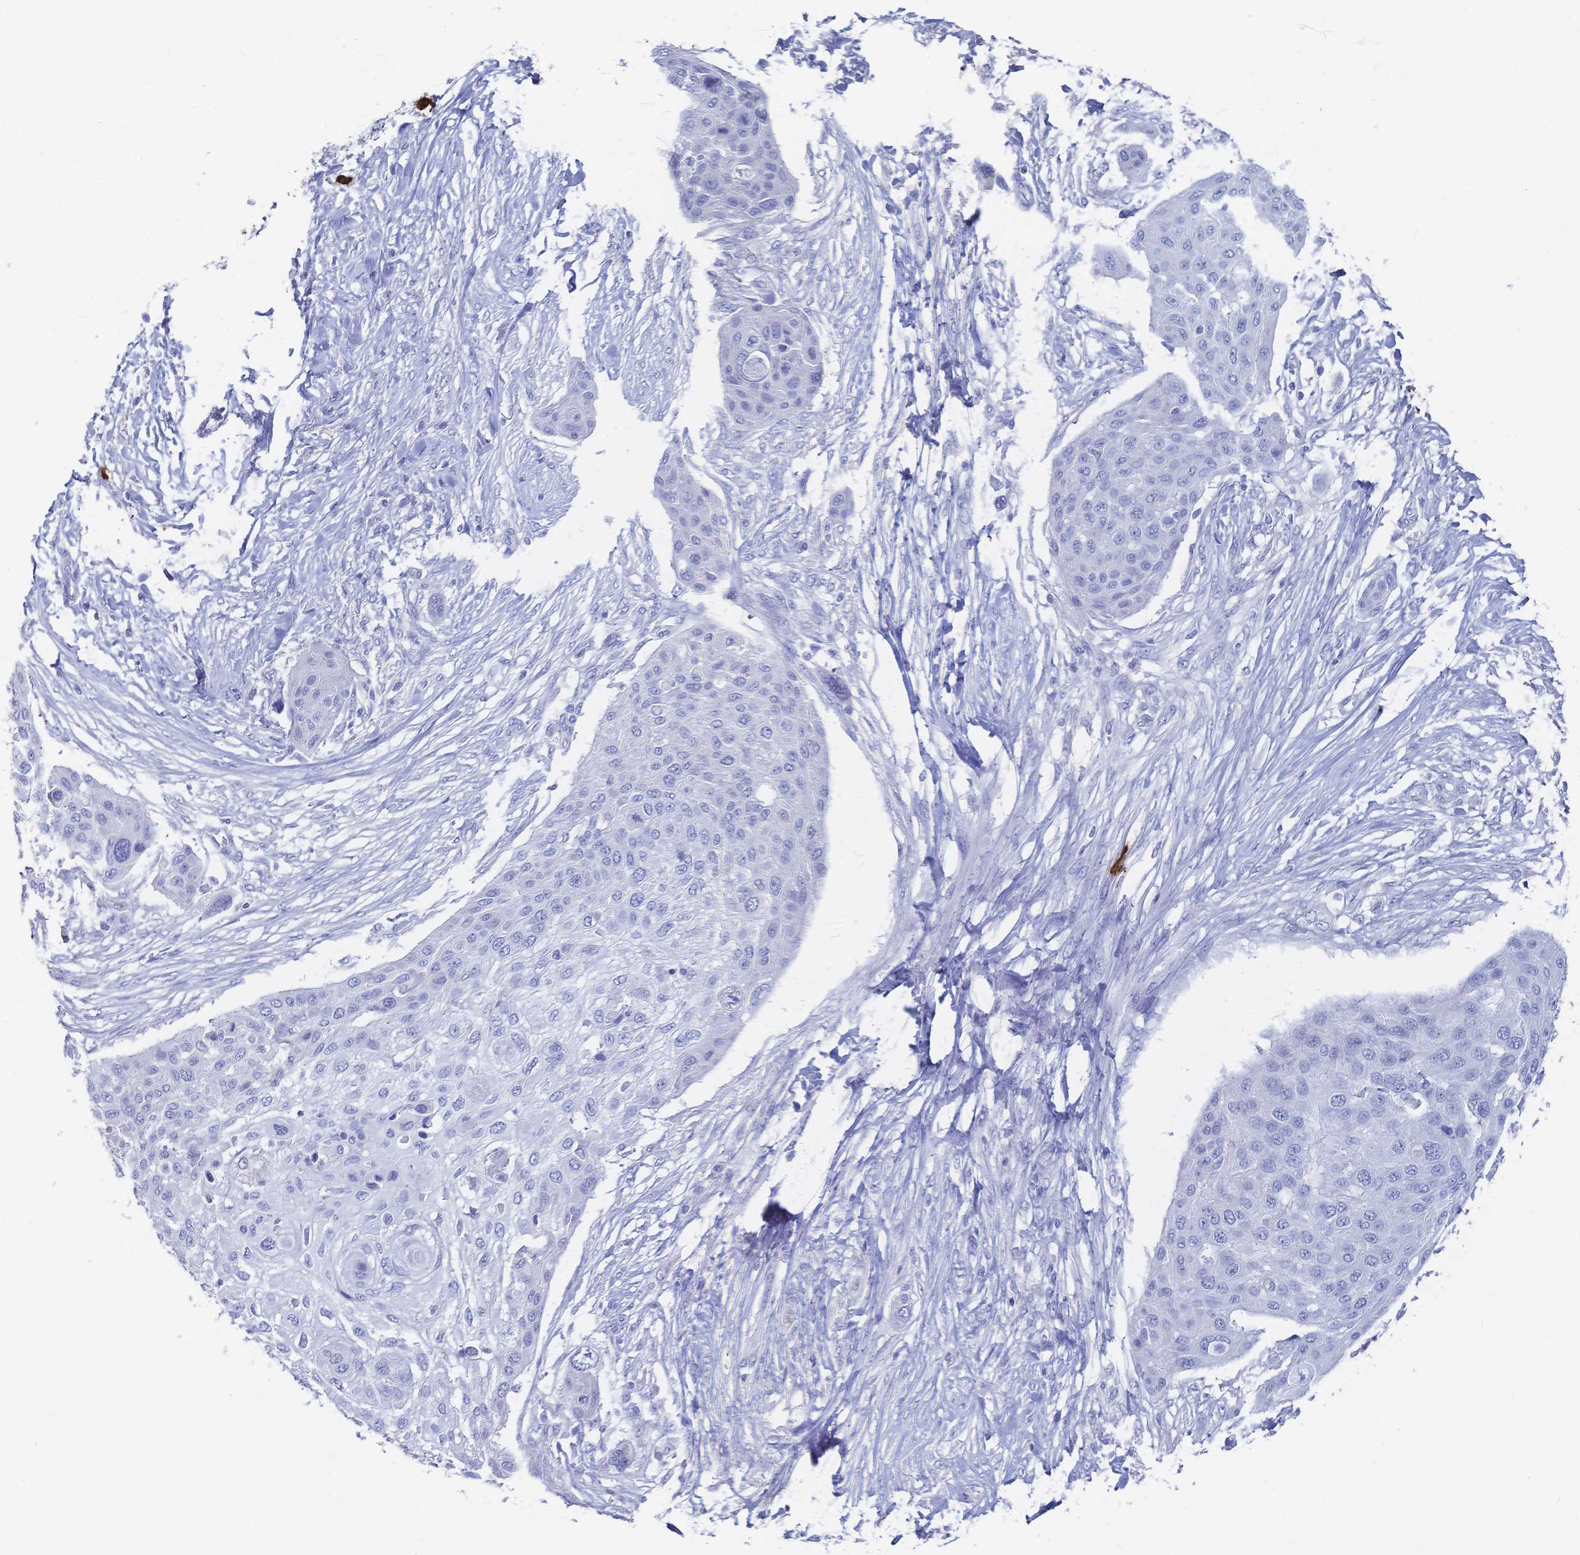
{"staining": {"intensity": "negative", "quantity": "none", "location": "none"}, "tissue": "skin cancer", "cell_type": "Tumor cells", "image_type": "cancer", "snomed": [{"axis": "morphology", "description": "Squamous cell carcinoma, NOS"}, {"axis": "topography", "description": "Skin"}], "caption": "This micrograph is of squamous cell carcinoma (skin) stained with immunohistochemistry (IHC) to label a protein in brown with the nuclei are counter-stained blue. There is no expression in tumor cells.", "gene": "IL2RB", "patient": {"sex": "female", "age": 87}}